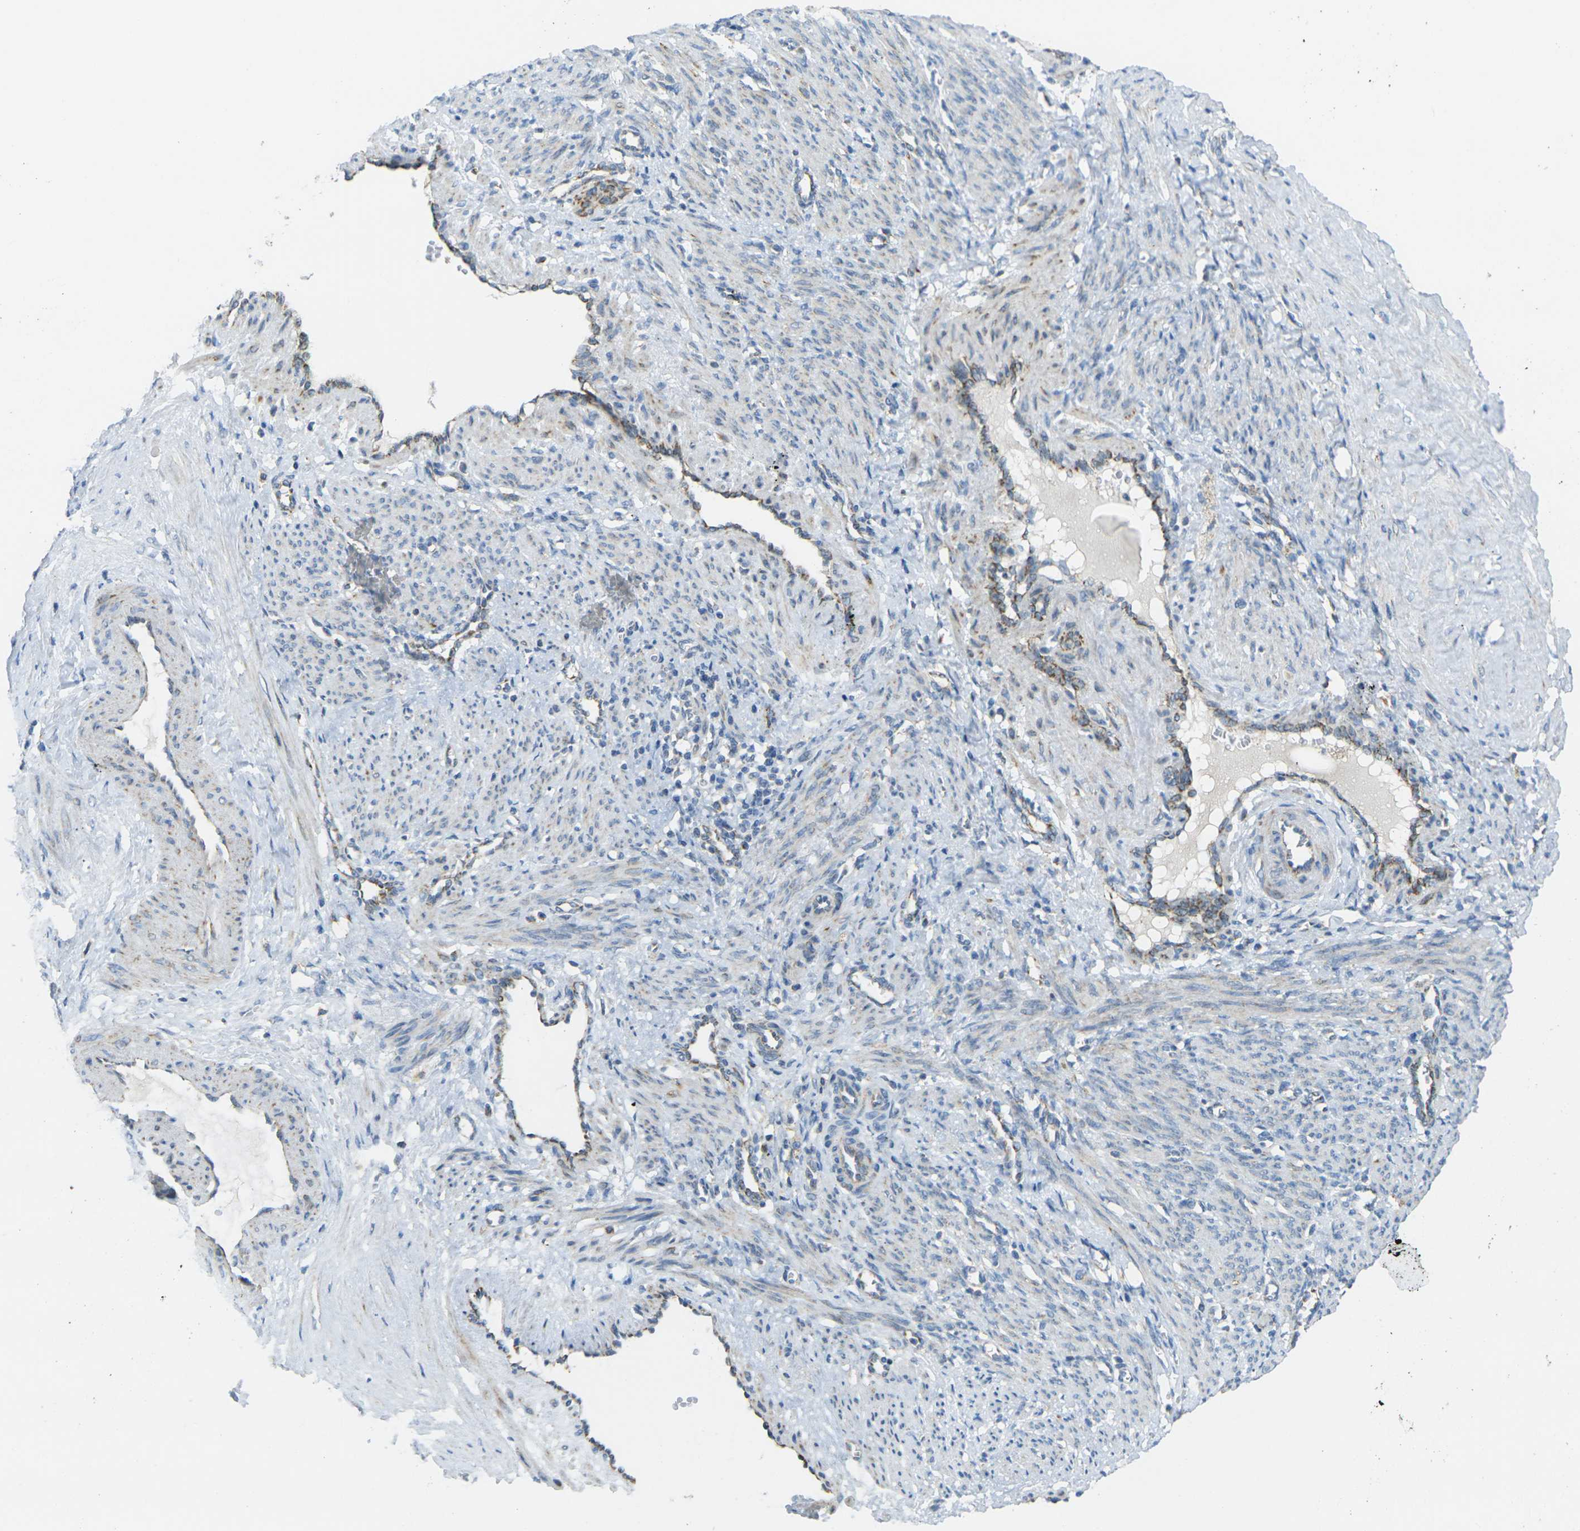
{"staining": {"intensity": "negative", "quantity": "none", "location": "none"}, "tissue": "smooth muscle", "cell_type": "Smooth muscle cells", "image_type": "normal", "snomed": [{"axis": "morphology", "description": "Normal tissue, NOS"}, {"axis": "topography", "description": "Endometrium"}], "caption": "Immunohistochemical staining of unremarkable smooth muscle shows no significant positivity in smooth muscle cells. (Immunohistochemistry (ihc), brightfield microscopy, high magnification).", "gene": "CYB5R1", "patient": {"sex": "female", "age": 33}}